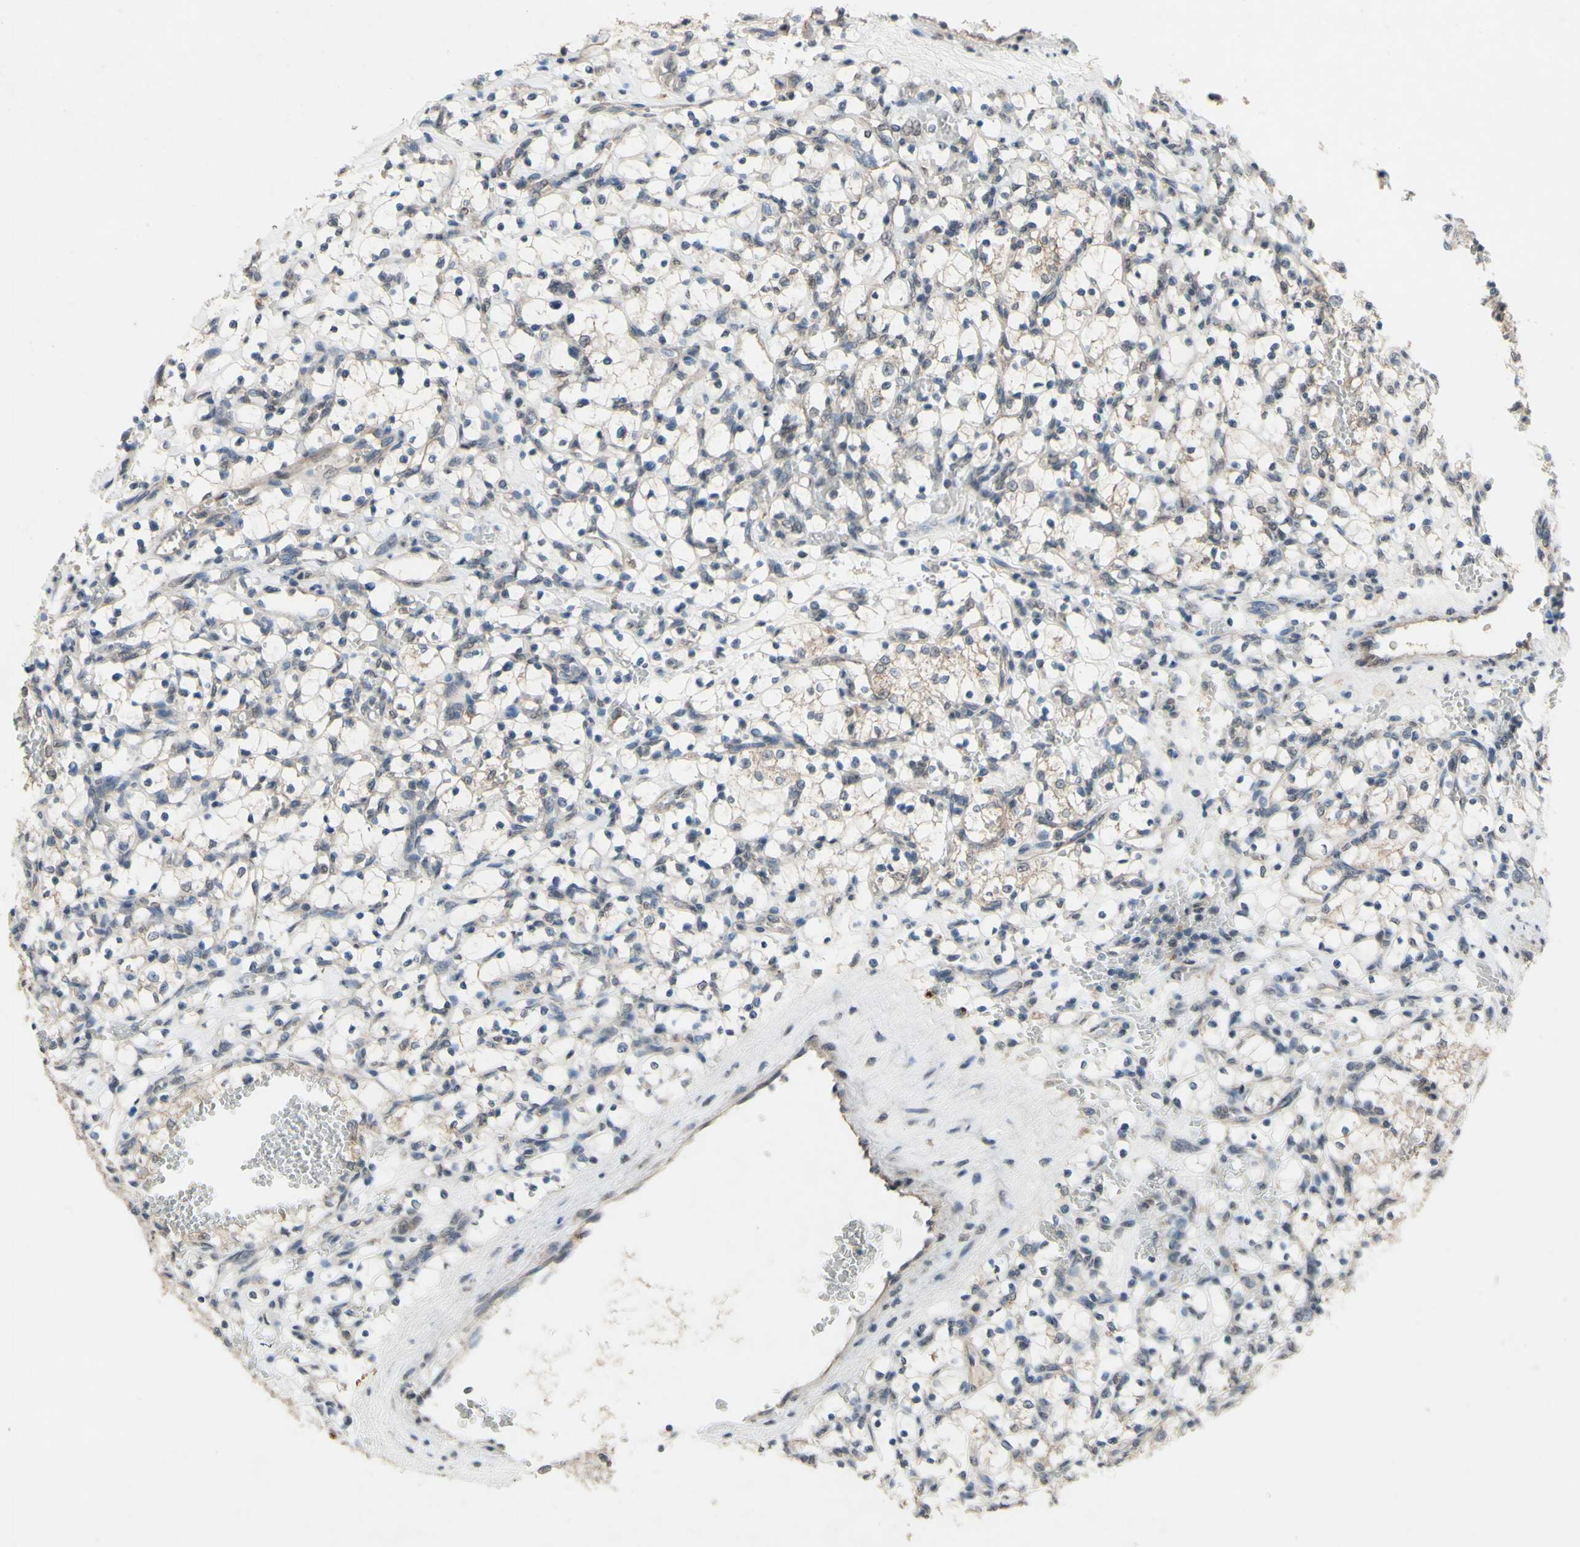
{"staining": {"intensity": "negative", "quantity": "none", "location": "none"}, "tissue": "renal cancer", "cell_type": "Tumor cells", "image_type": "cancer", "snomed": [{"axis": "morphology", "description": "Adenocarcinoma, NOS"}, {"axis": "topography", "description": "Kidney"}], "caption": "IHC of human renal cancer (adenocarcinoma) exhibits no expression in tumor cells. The staining is performed using DAB brown chromogen with nuclei counter-stained in using hematoxylin.", "gene": "CDCP1", "patient": {"sex": "female", "age": 69}}